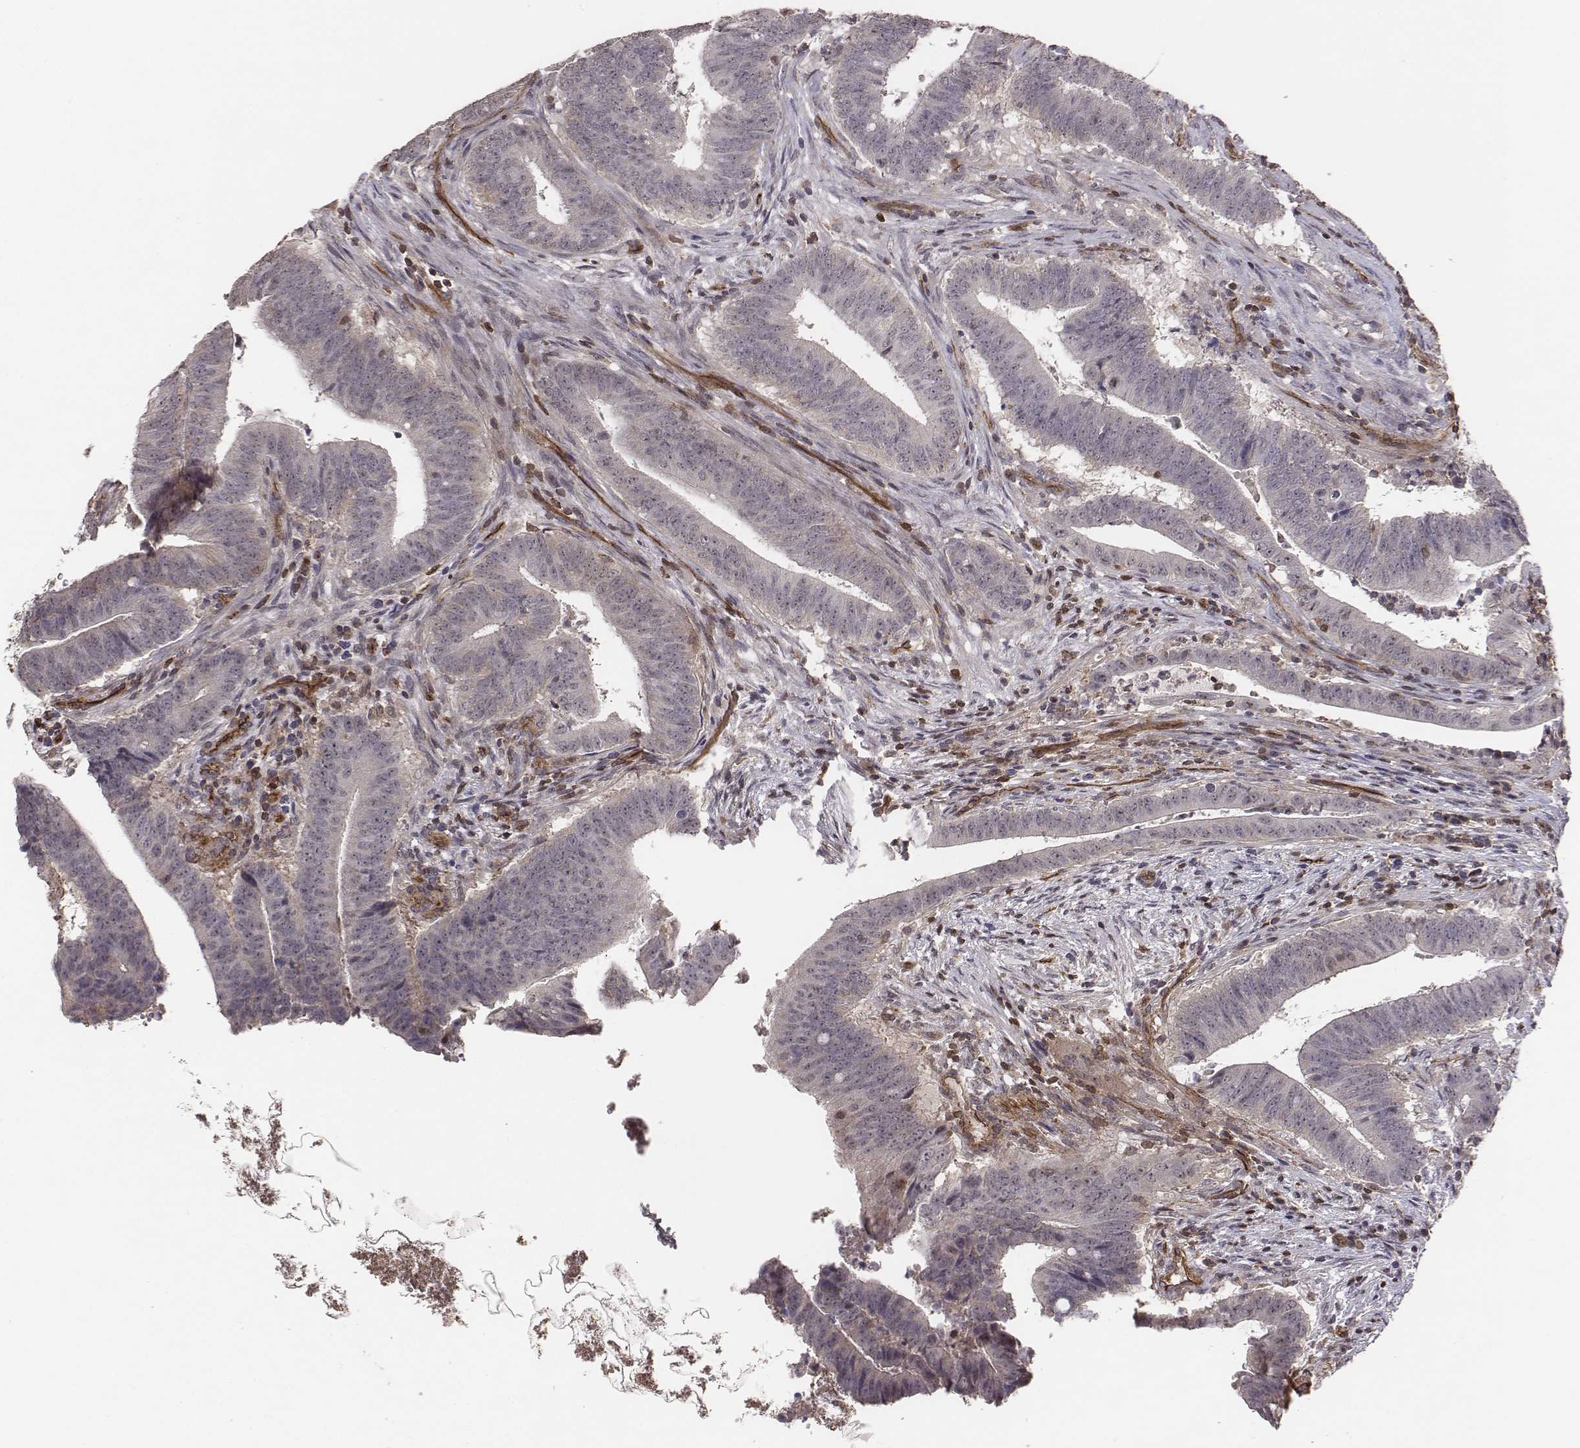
{"staining": {"intensity": "negative", "quantity": "none", "location": "none"}, "tissue": "colorectal cancer", "cell_type": "Tumor cells", "image_type": "cancer", "snomed": [{"axis": "morphology", "description": "Adenocarcinoma, NOS"}, {"axis": "topography", "description": "Colon"}], "caption": "Tumor cells show no significant protein expression in adenocarcinoma (colorectal).", "gene": "PTPRG", "patient": {"sex": "female", "age": 43}}